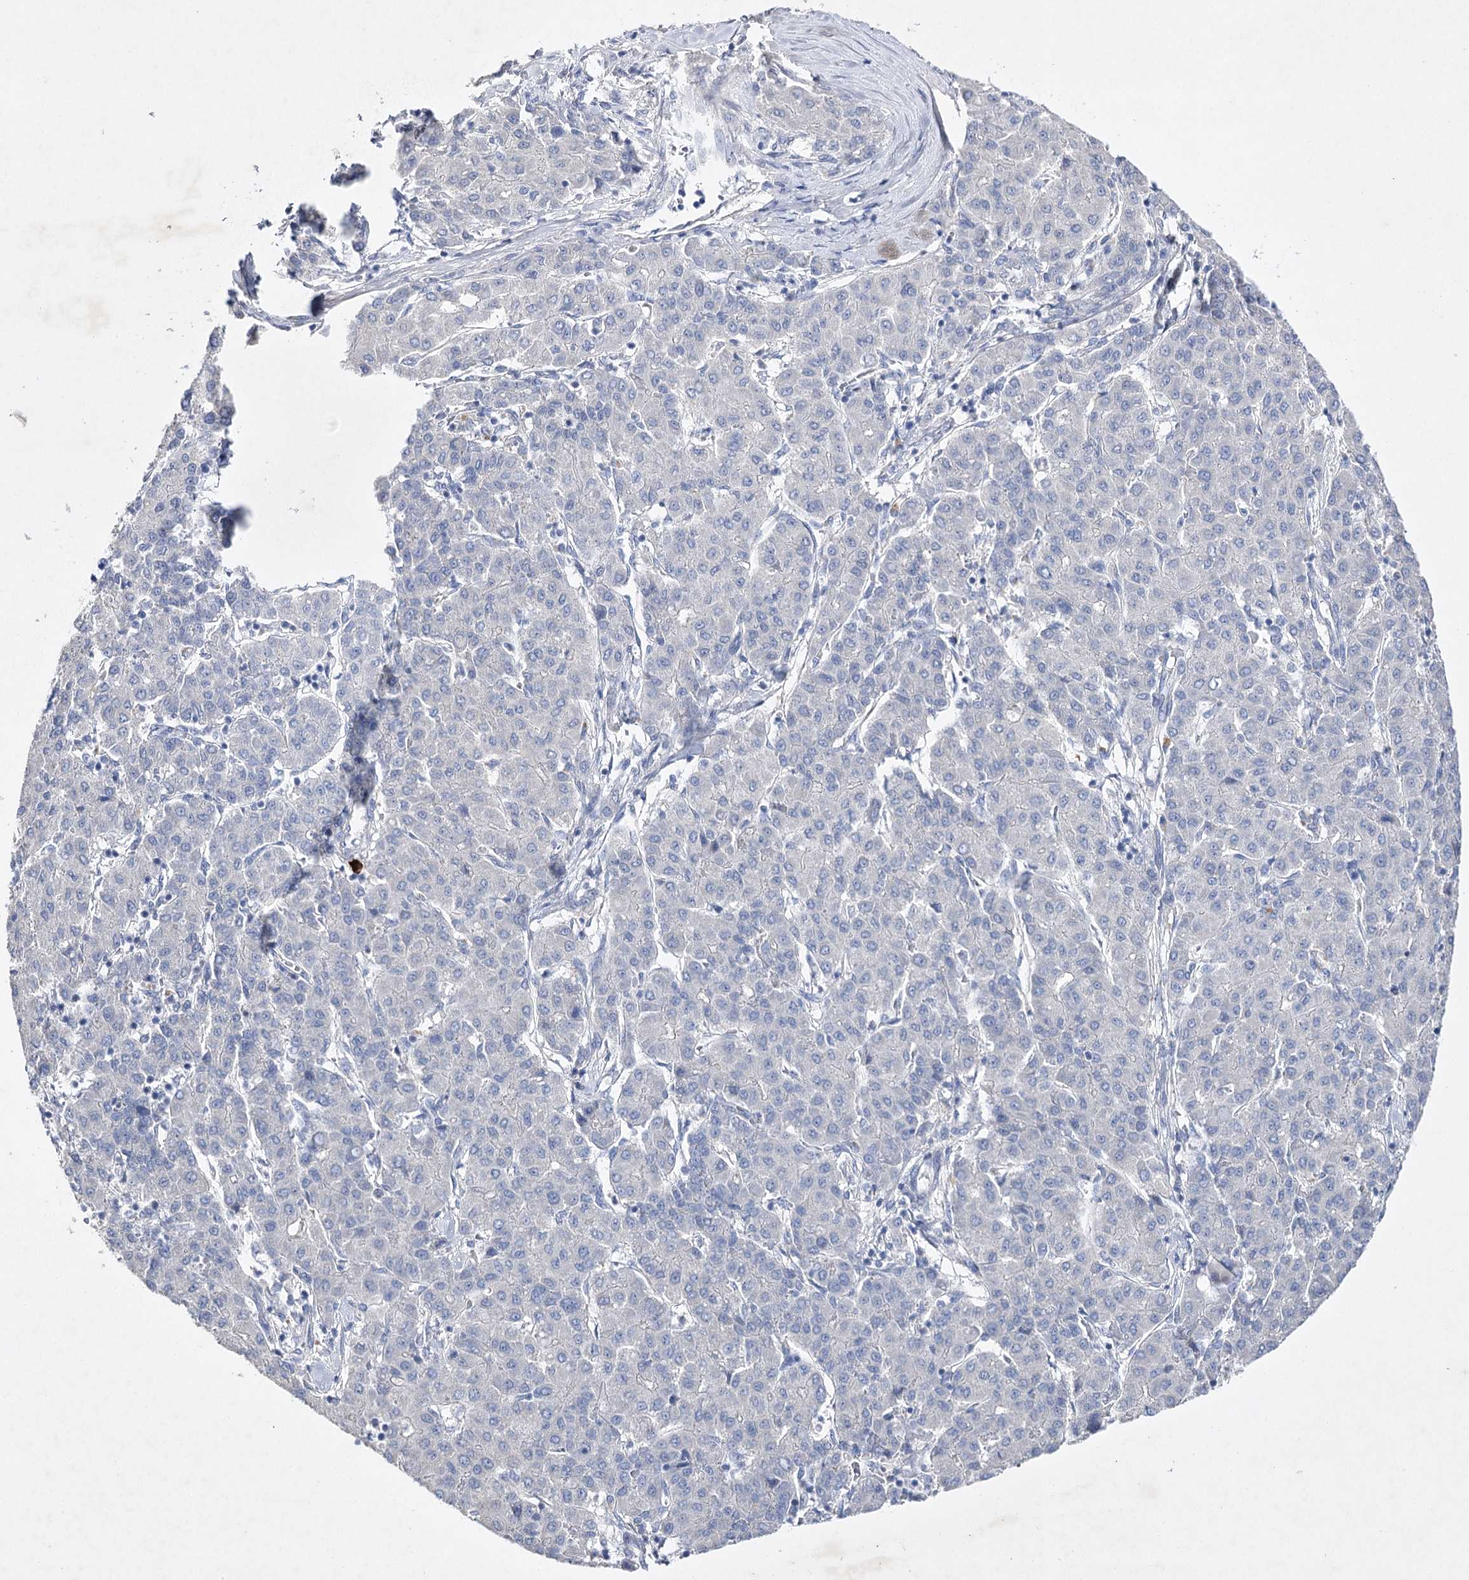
{"staining": {"intensity": "negative", "quantity": "none", "location": "none"}, "tissue": "liver cancer", "cell_type": "Tumor cells", "image_type": "cancer", "snomed": [{"axis": "morphology", "description": "Carcinoma, Hepatocellular, NOS"}, {"axis": "topography", "description": "Liver"}], "caption": "Tumor cells are negative for brown protein staining in hepatocellular carcinoma (liver).", "gene": "COX15", "patient": {"sex": "male", "age": 65}}